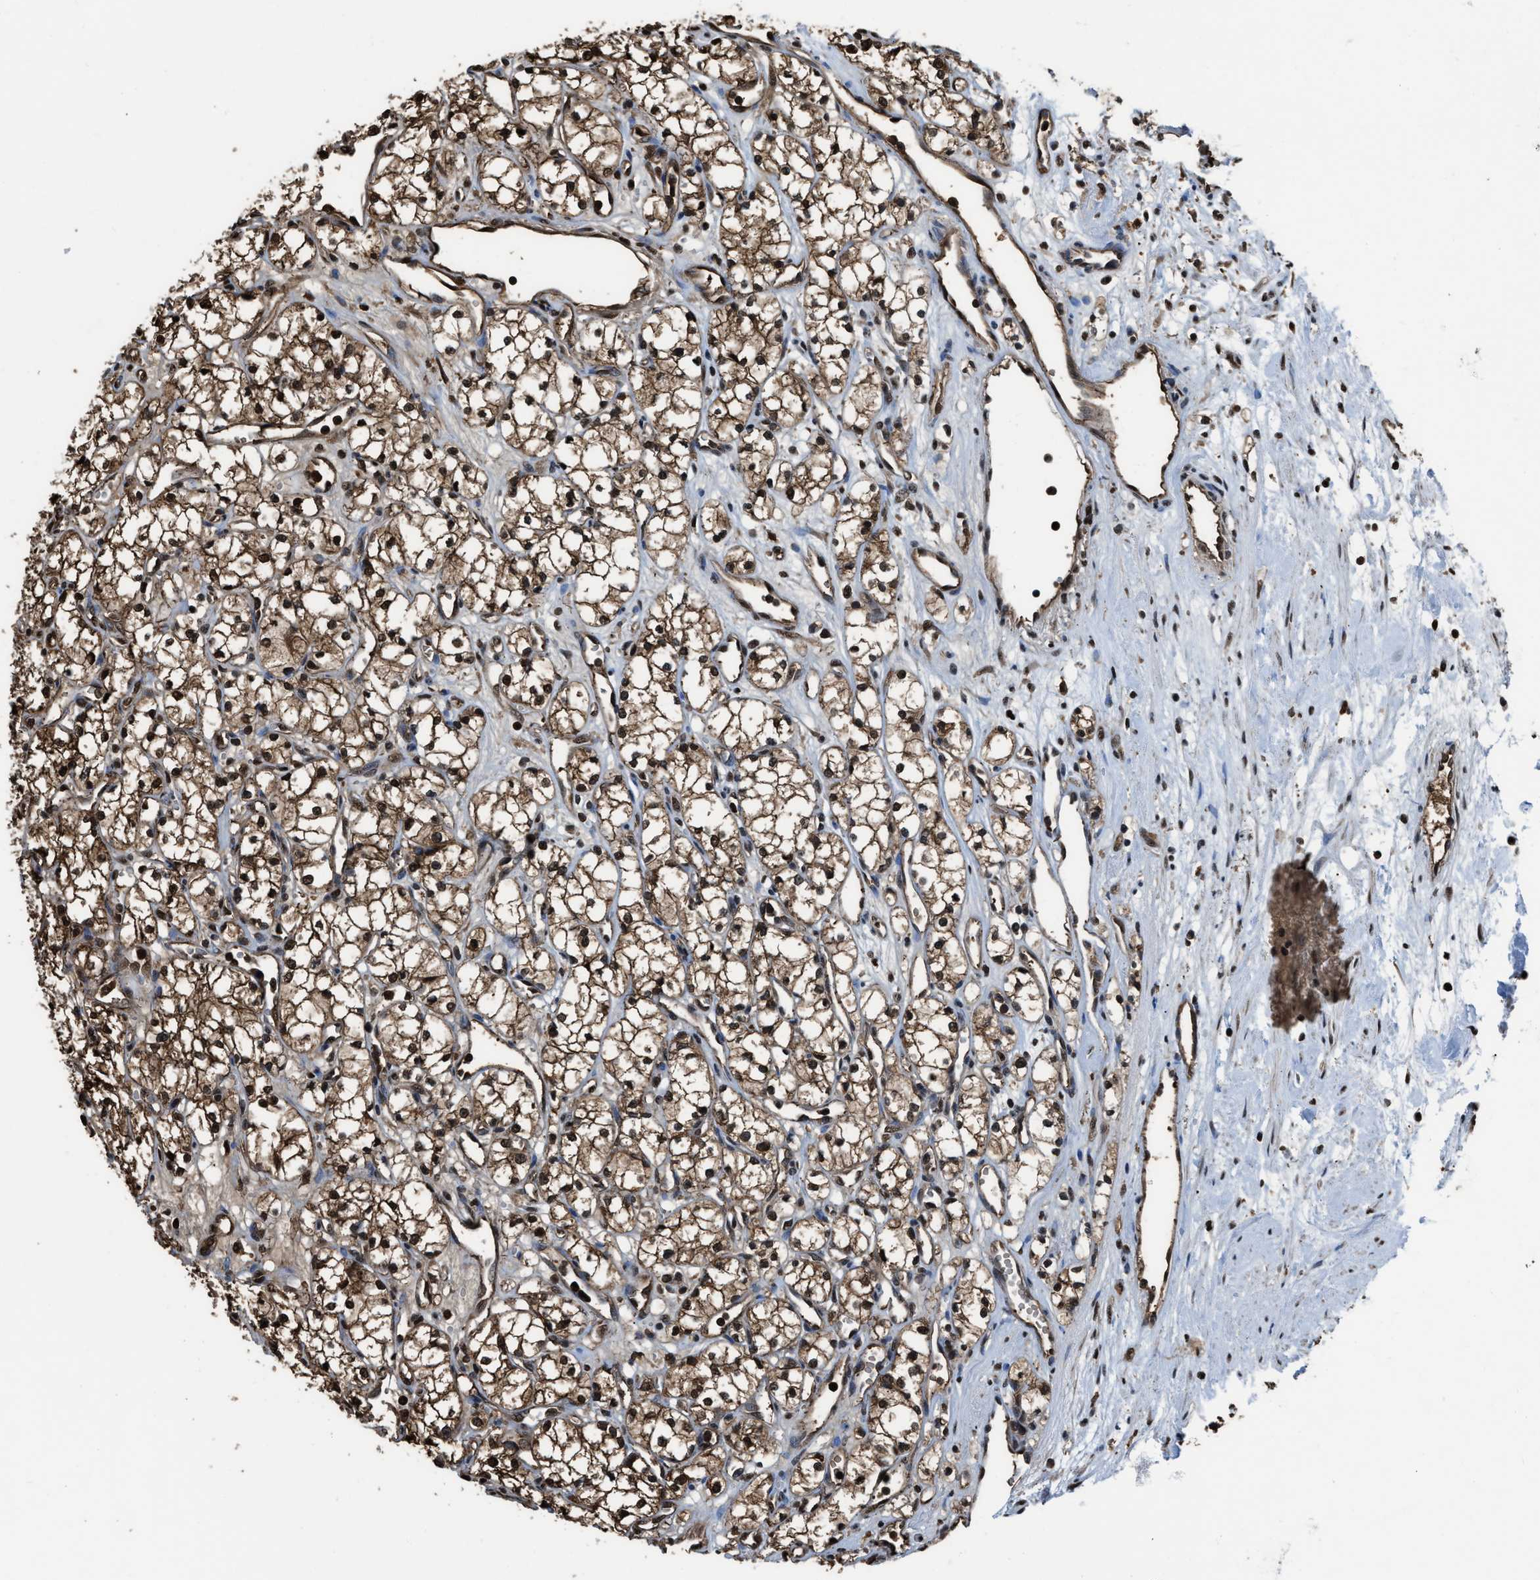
{"staining": {"intensity": "moderate", "quantity": ">75%", "location": "cytoplasmic/membranous,nuclear"}, "tissue": "renal cancer", "cell_type": "Tumor cells", "image_type": "cancer", "snomed": [{"axis": "morphology", "description": "Adenocarcinoma, NOS"}, {"axis": "topography", "description": "Kidney"}], "caption": "The histopathology image shows a brown stain indicating the presence of a protein in the cytoplasmic/membranous and nuclear of tumor cells in renal cancer (adenocarcinoma). (DAB (3,3'-diaminobenzidine) = brown stain, brightfield microscopy at high magnification).", "gene": "FNTA", "patient": {"sex": "male", "age": 59}}